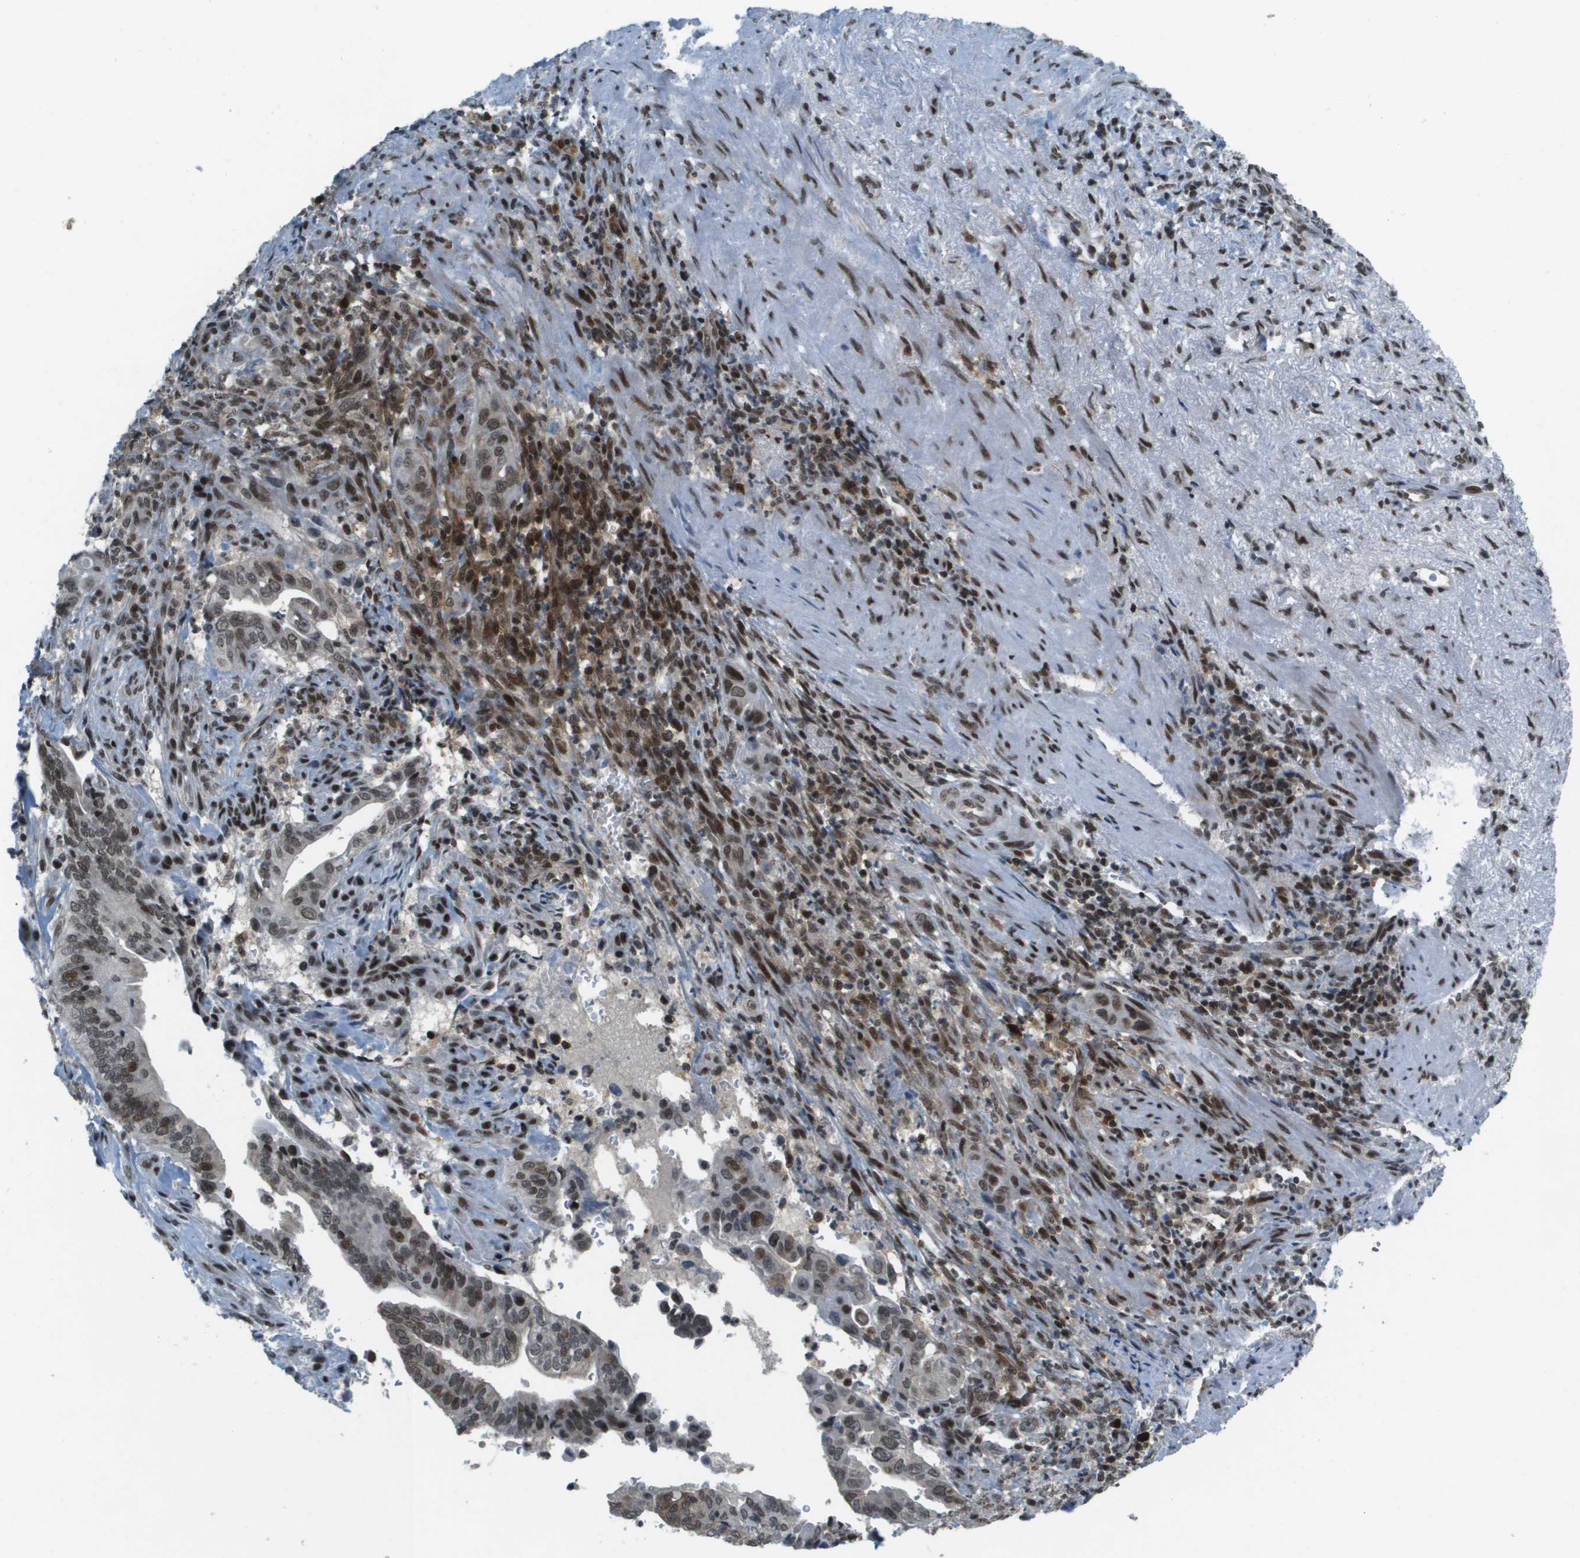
{"staining": {"intensity": "moderate", "quantity": ">75%", "location": "nuclear"}, "tissue": "liver cancer", "cell_type": "Tumor cells", "image_type": "cancer", "snomed": [{"axis": "morphology", "description": "Cholangiocarcinoma"}, {"axis": "topography", "description": "Liver"}], "caption": "About >75% of tumor cells in human cholangiocarcinoma (liver) show moderate nuclear protein staining as visualized by brown immunohistochemical staining.", "gene": "IRF7", "patient": {"sex": "female", "age": 67}}